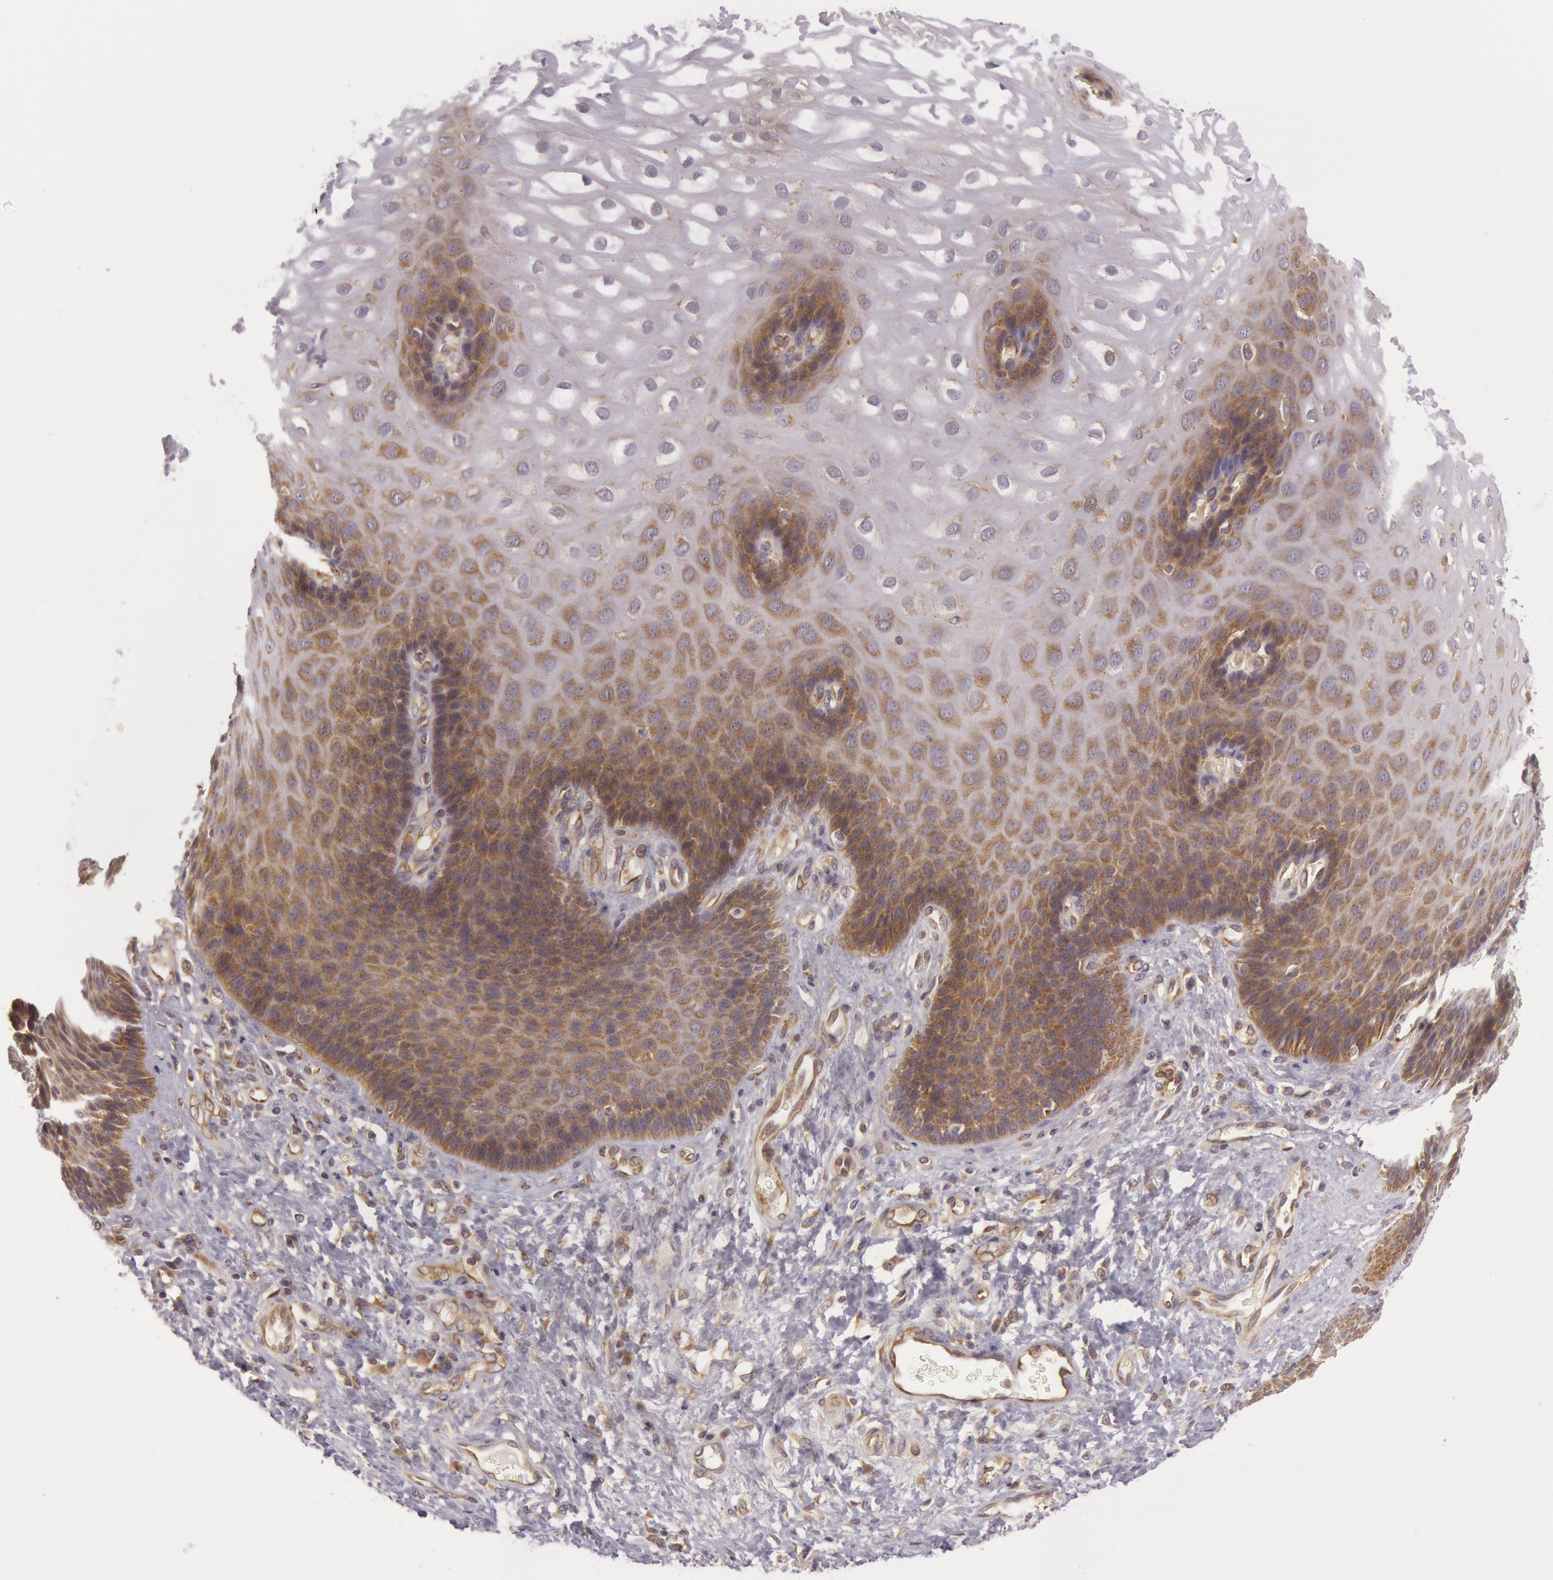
{"staining": {"intensity": "moderate", "quantity": "25%-75%", "location": "cytoplasmic/membranous"}, "tissue": "esophagus", "cell_type": "Squamous epithelial cells", "image_type": "normal", "snomed": [{"axis": "morphology", "description": "Normal tissue, NOS"}, {"axis": "morphology", "description": "Adenocarcinoma, NOS"}, {"axis": "topography", "description": "Esophagus"}, {"axis": "topography", "description": "Stomach"}], "caption": "High-power microscopy captured an IHC image of unremarkable esophagus, revealing moderate cytoplasmic/membranous staining in approximately 25%-75% of squamous epithelial cells.", "gene": "CHUK", "patient": {"sex": "male", "age": 62}}